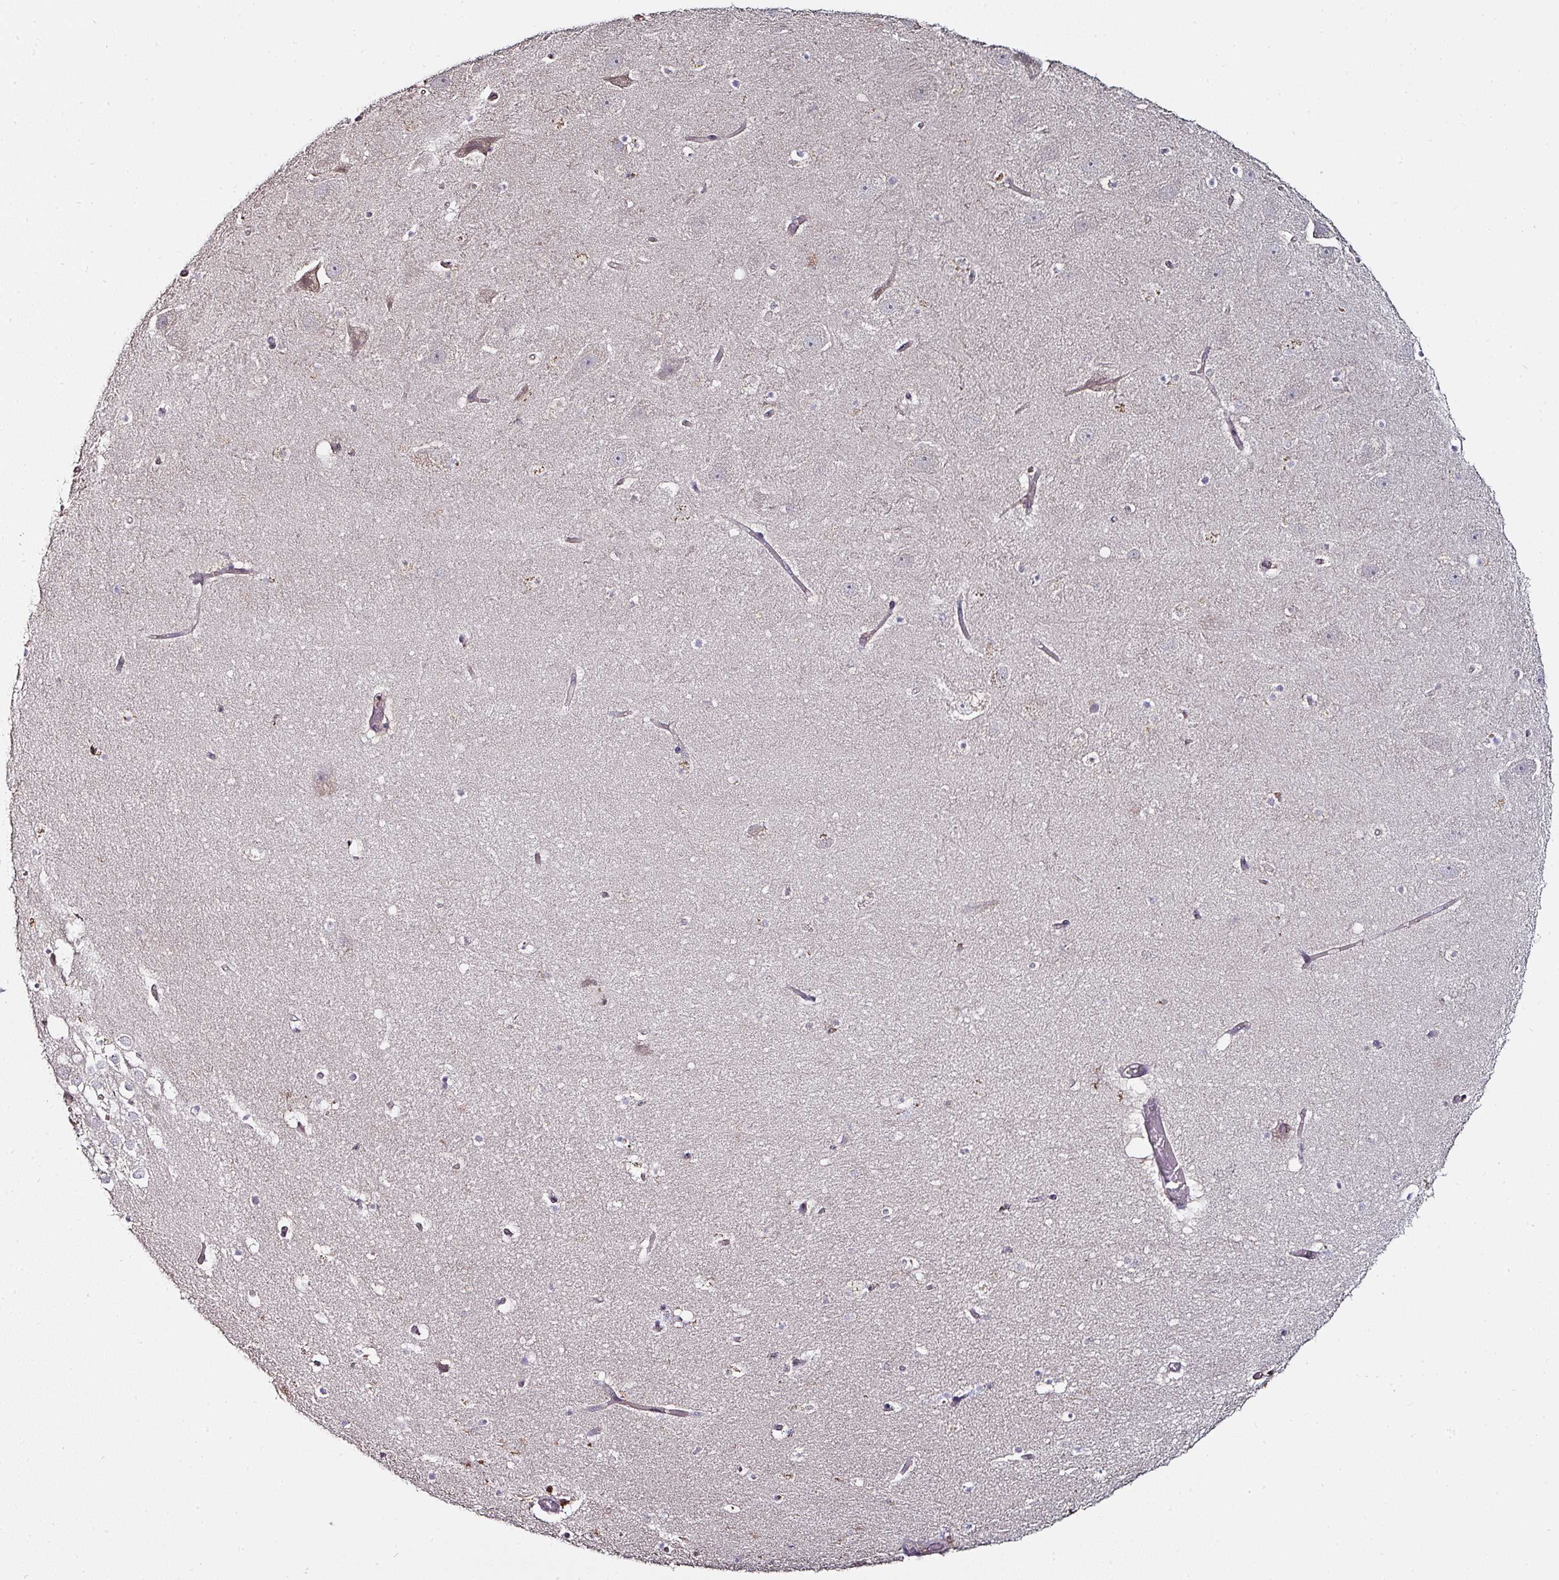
{"staining": {"intensity": "weak", "quantity": "<25%", "location": "cytoplasmic/membranous"}, "tissue": "hippocampus", "cell_type": "Glial cells", "image_type": "normal", "snomed": [{"axis": "morphology", "description": "Normal tissue, NOS"}, {"axis": "topography", "description": "Hippocampus"}], "caption": "DAB (3,3'-diaminobenzidine) immunohistochemical staining of unremarkable hippocampus reveals no significant expression in glial cells.", "gene": "CTDSP2", "patient": {"sex": "male", "age": 37}}